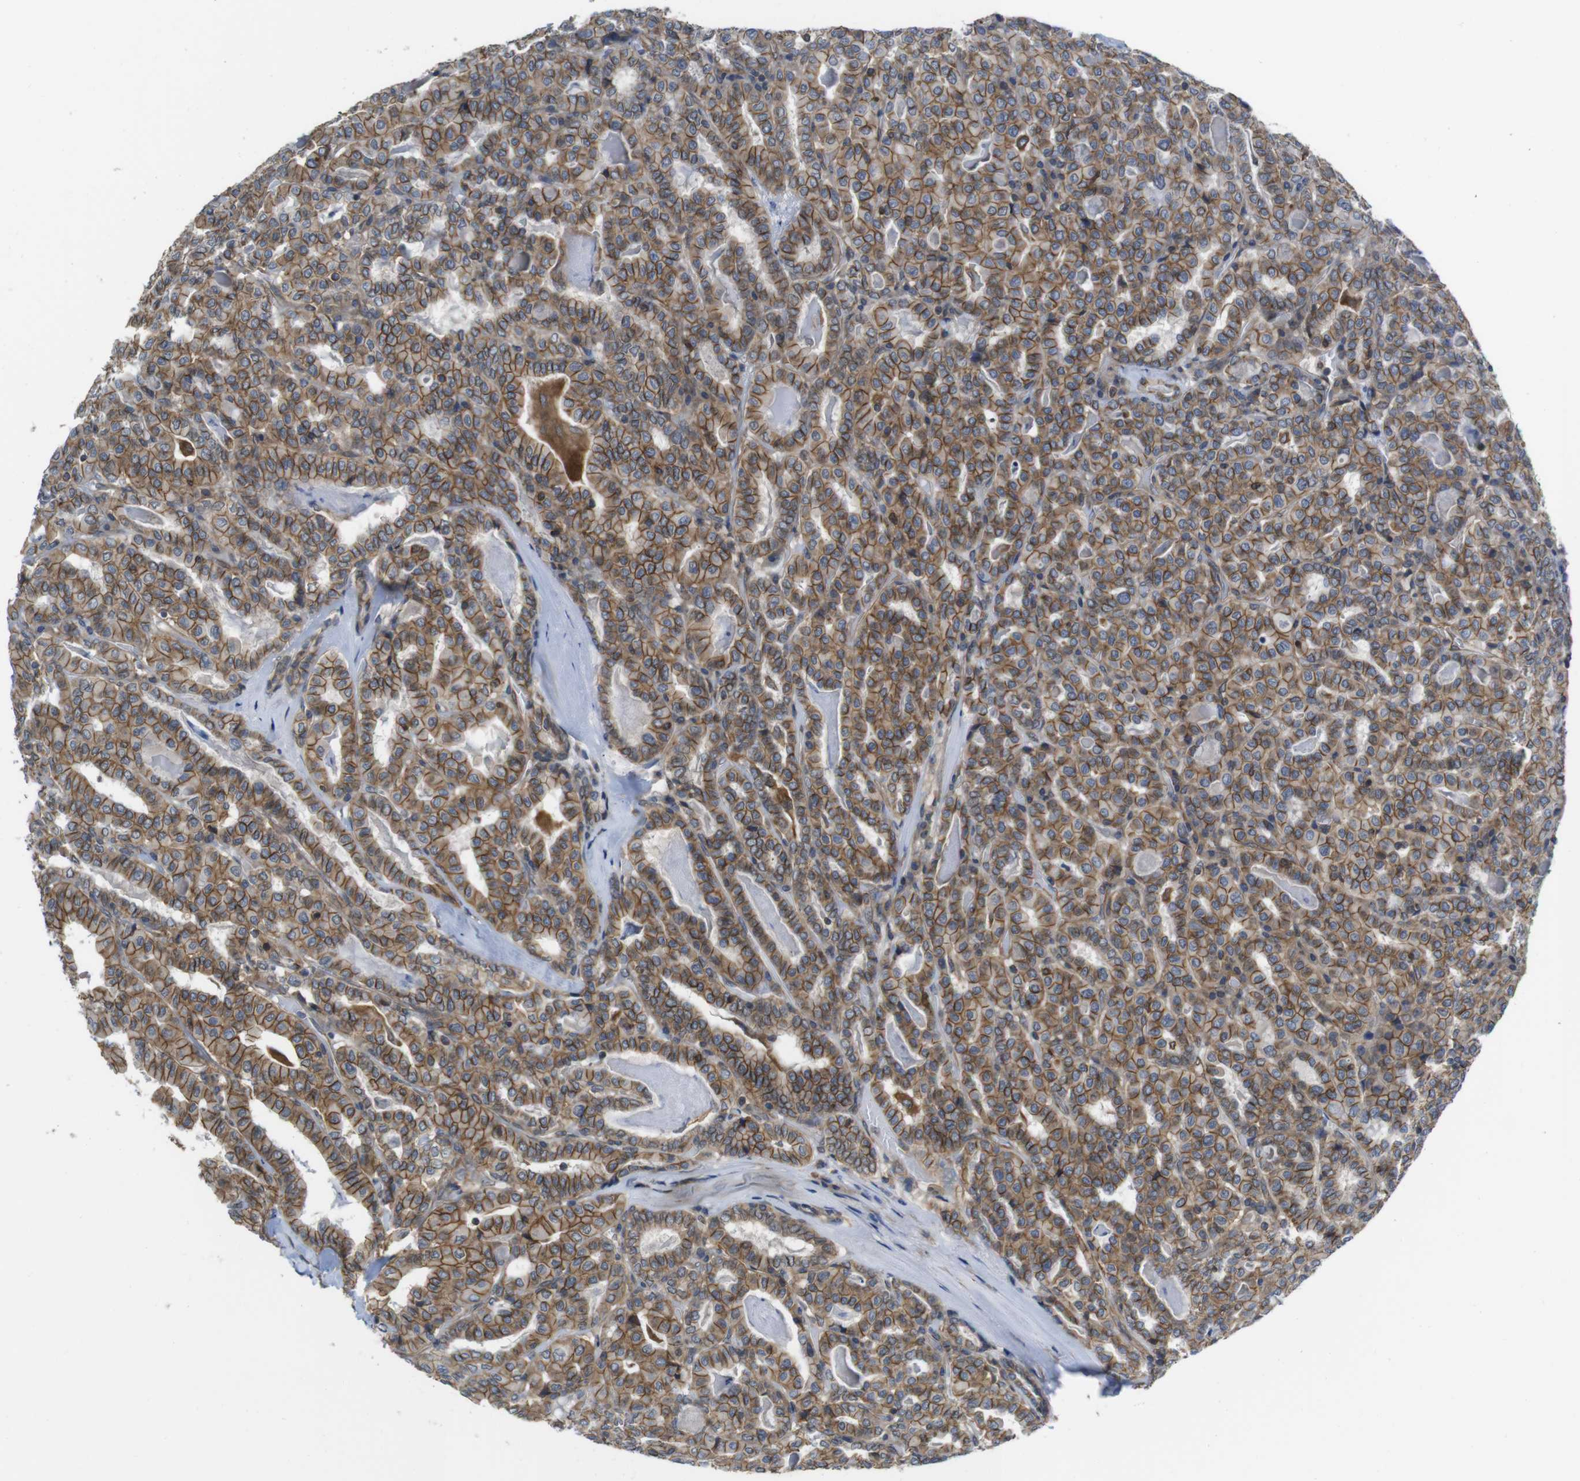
{"staining": {"intensity": "moderate", "quantity": ">75%", "location": "cytoplasmic/membranous"}, "tissue": "thyroid cancer", "cell_type": "Tumor cells", "image_type": "cancer", "snomed": [{"axis": "morphology", "description": "Papillary adenocarcinoma, NOS"}, {"axis": "topography", "description": "Thyroid gland"}], "caption": "A histopathology image of papillary adenocarcinoma (thyroid) stained for a protein reveals moderate cytoplasmic/membranous brown staining in tumor cells.", "gene": "ZDHHC5", "patient": {"sex": "female", "age": 42}}